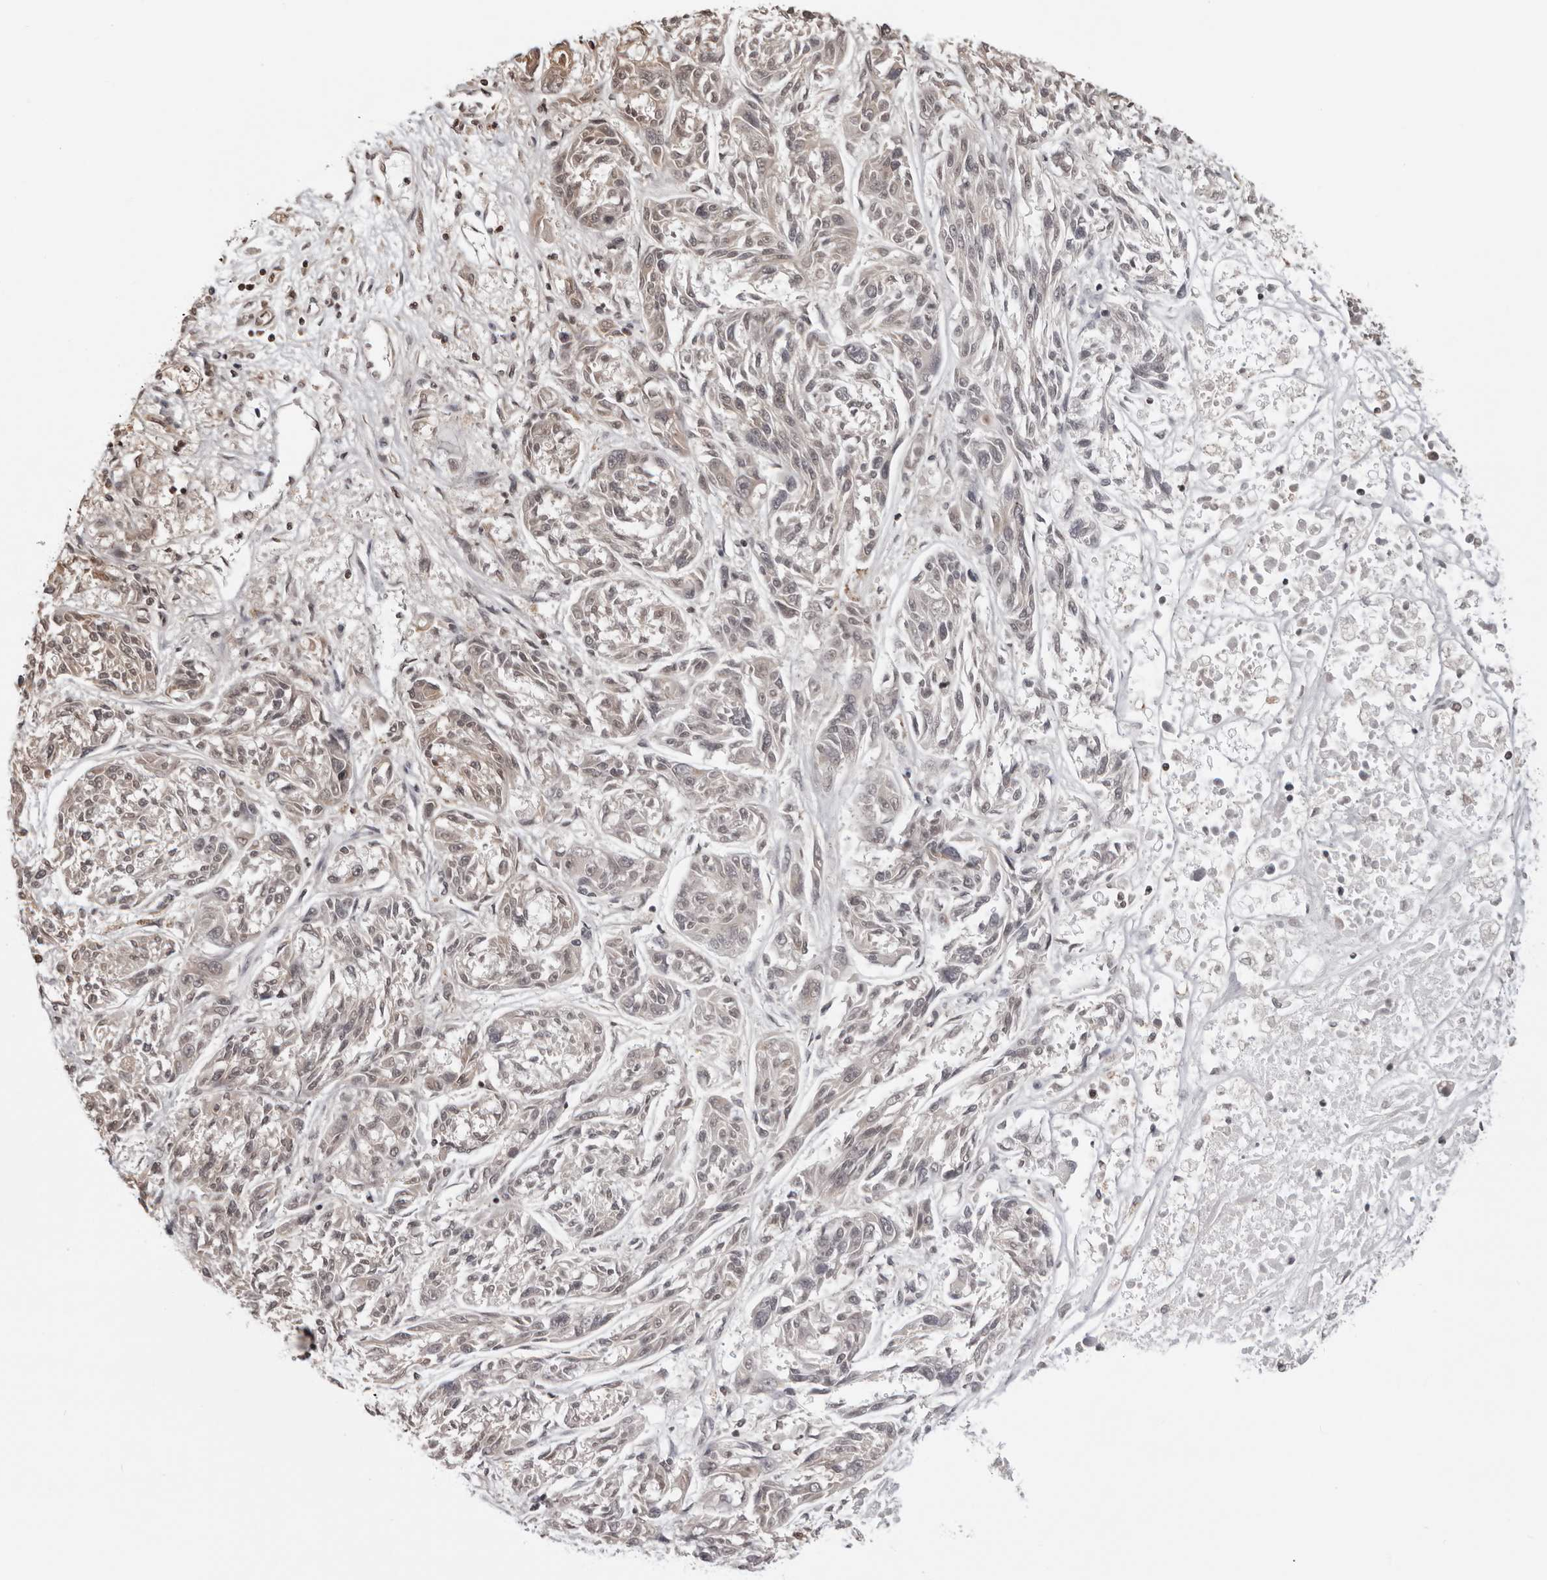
{"staining": {"intensity": "negative", "quantity": "none", "location": "none"}, "tissue": "melanoma", "cell_type": "Tumor cells", "image_type": "cancer", "snomed": [{"axis": "morphology", "description": "Malignant melanoma, NOS"}, {"axis": "topography", "description": "Skin"}], "caption": "Tumor cells show no significant staining in melanoma.", "gene": "SDE2", "patient": {"sex": "male", "age": 53}}